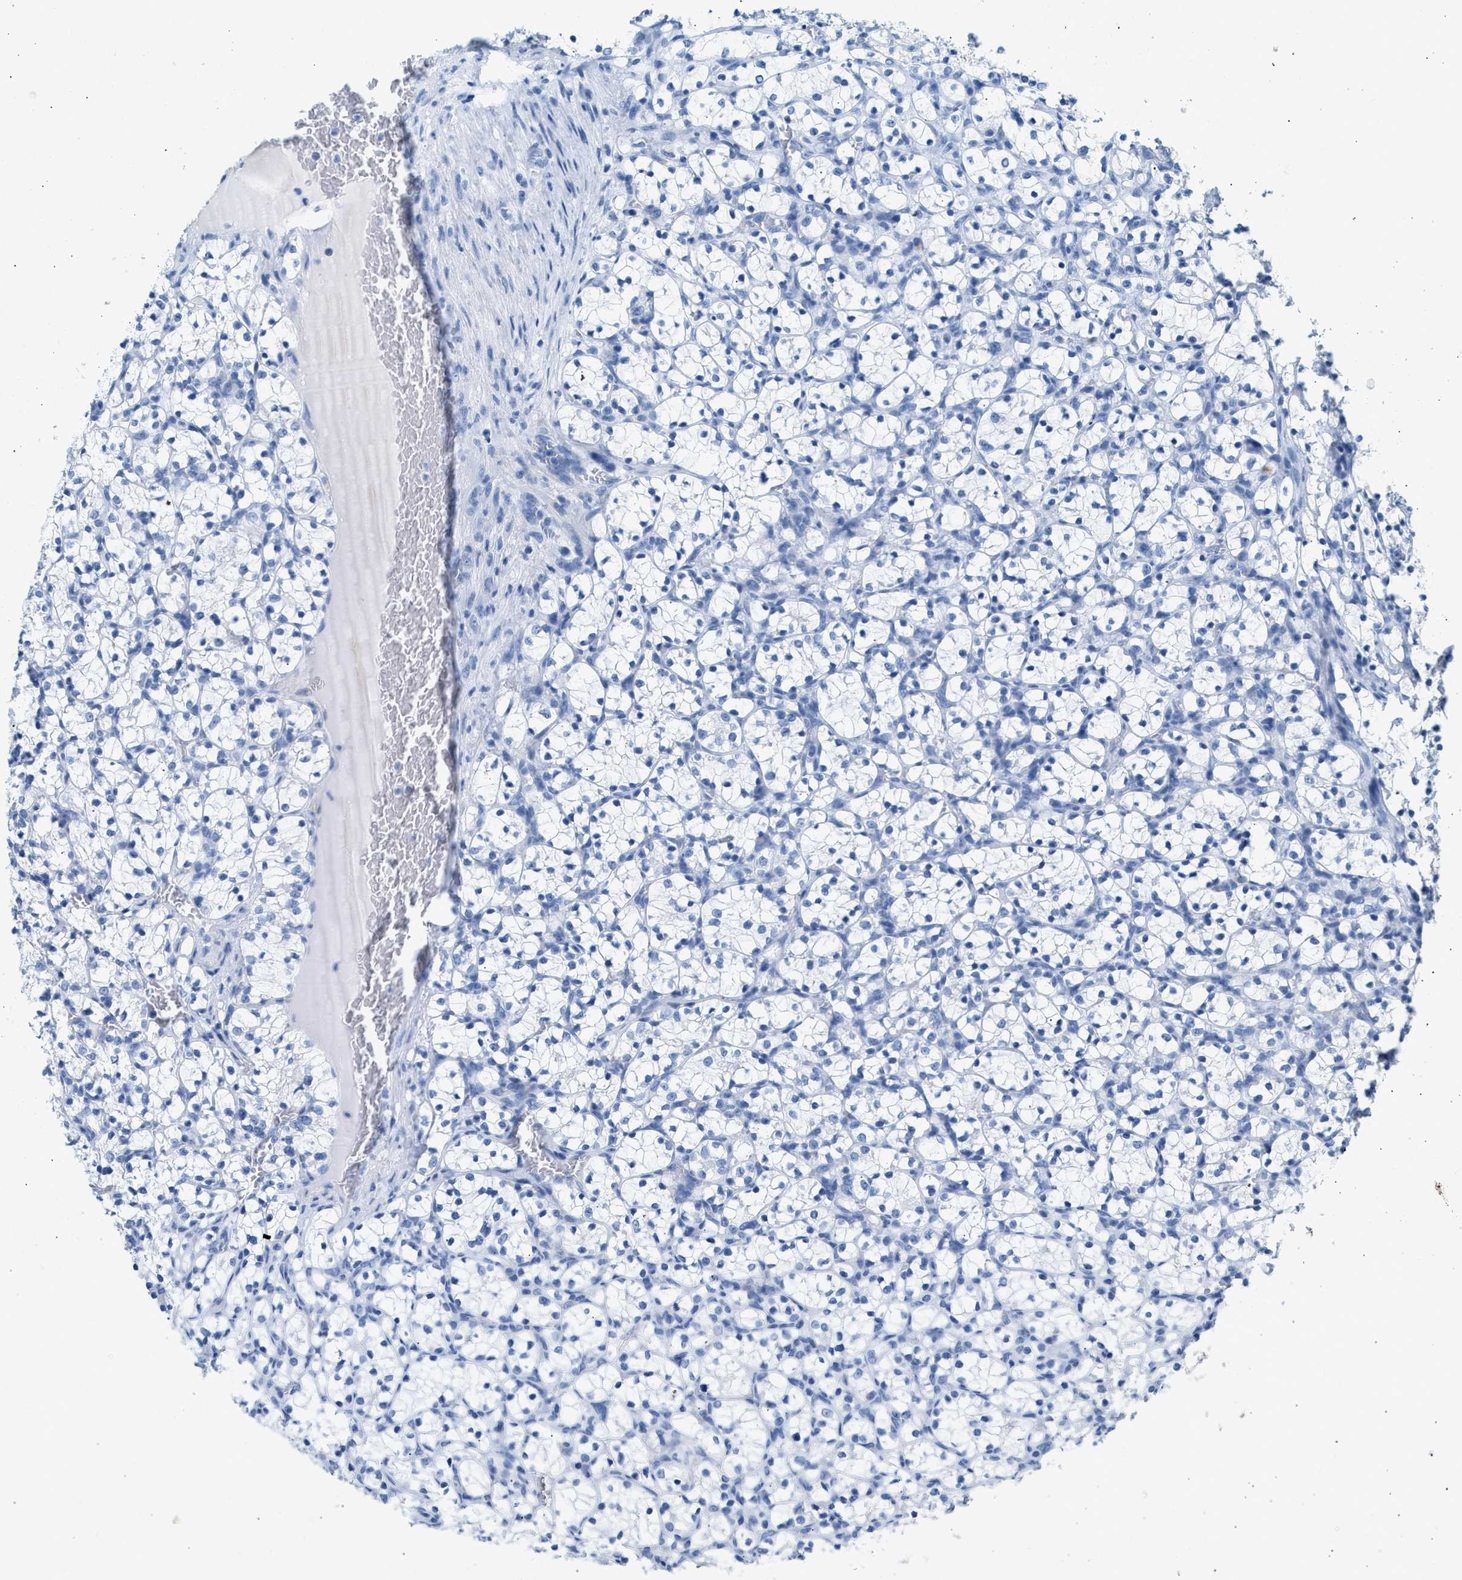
{"staining": {"intensity": "negative", "quantity": "none", "location": "none"}, "tissue": "renal cancer", "cell_type": "Tumor cells", "image_type": "cancer", "snomed": [{"axis": "morphology", "description": "Adenocarcinoma, NOS"}, {"axis": "topography", "description": "Kidney"}], "caption": "High magnification brightfield microscopy of renal cancer (adenocarcinoma) stained with DAB (3,3'-diaminobenzidine) (brown) and counterstained with hematoxylin (blue): tumor cells show no significant staining.", "gene": "HHATL", "patient": {"sex": "female", "age": 69}}